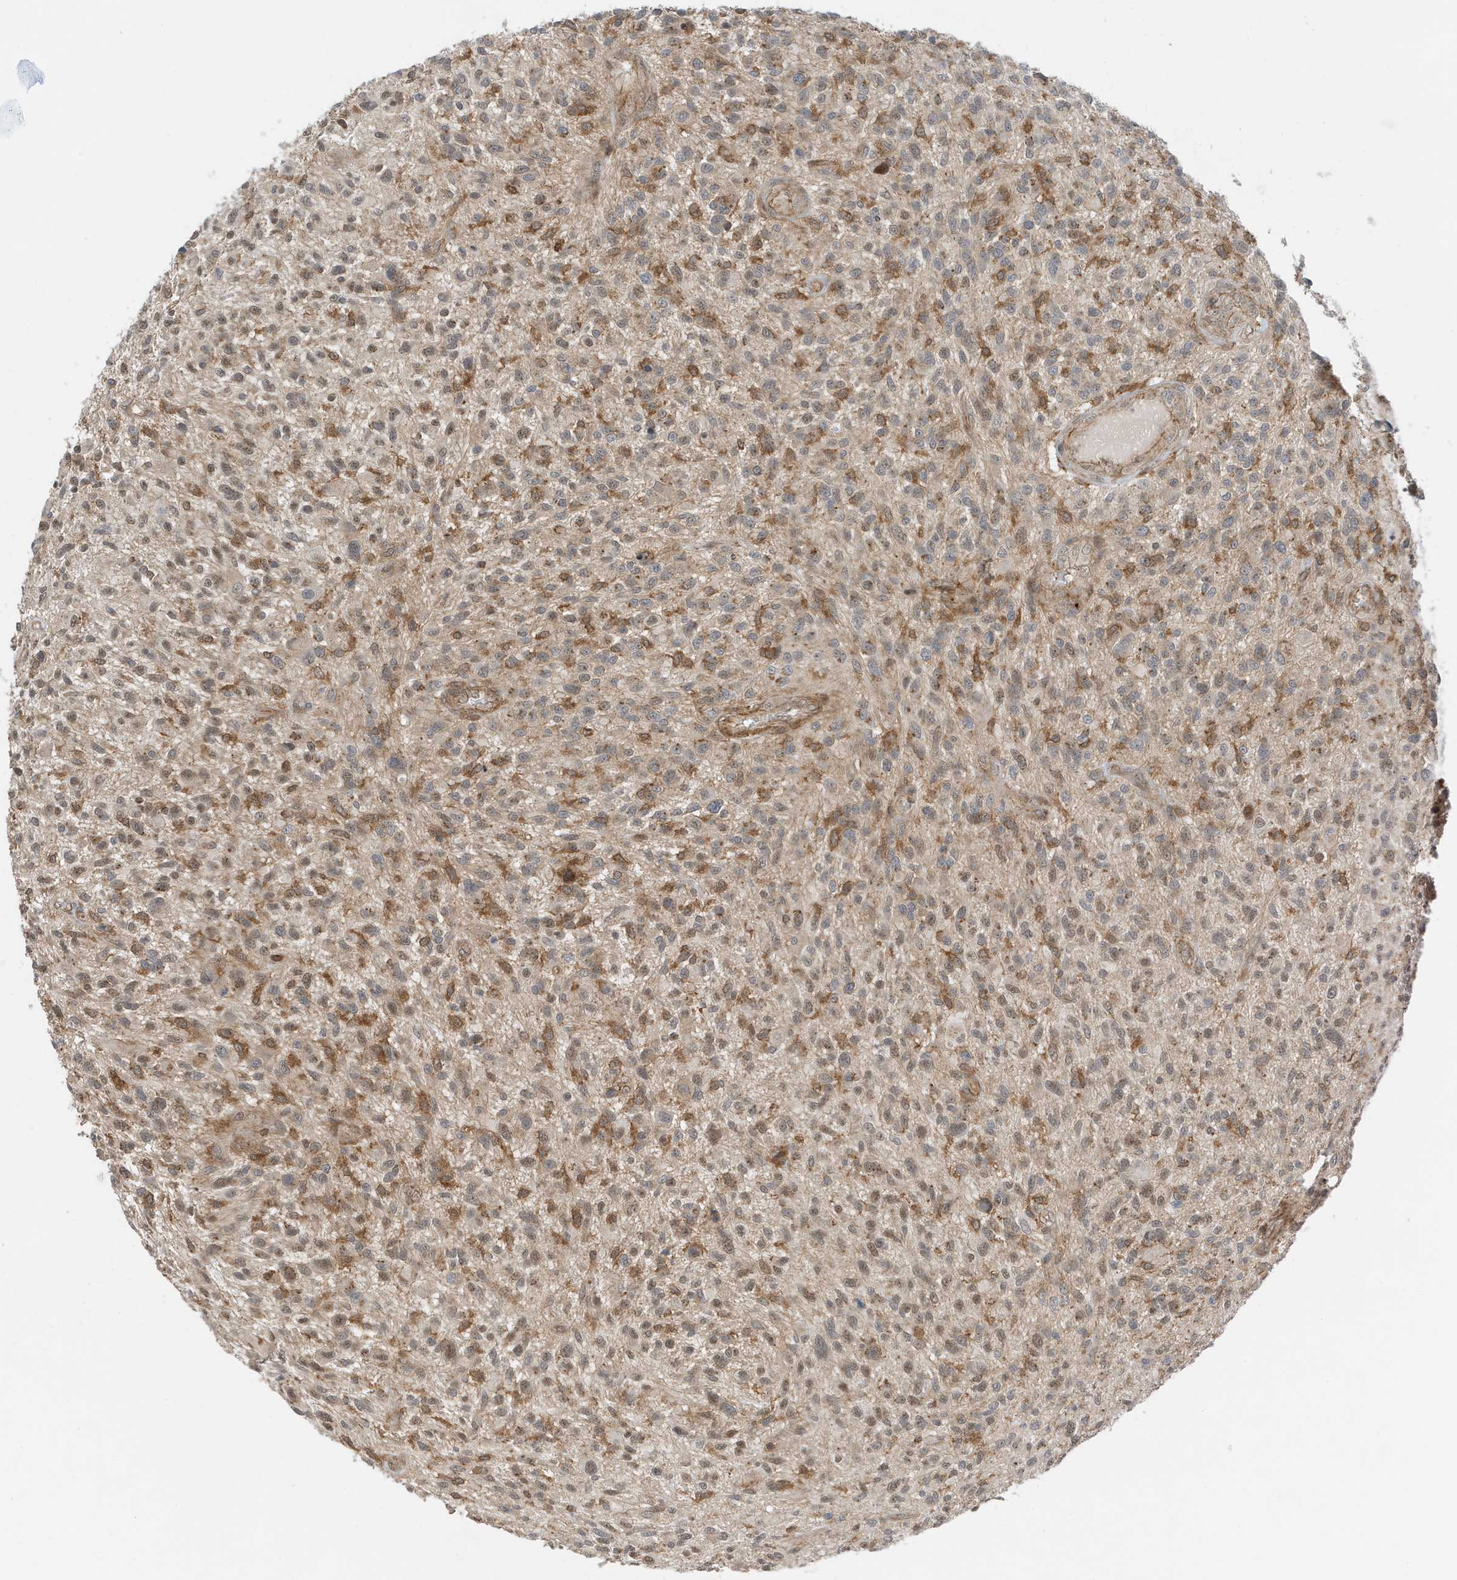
{"staining": {"intensity": "moderate", "quantity": ">75%", "location": "cytoplasmic/membranous,nuclear"}, "tissue": "glioma", "cell_type": "Tumor cells", "image_type": "cancer", "snomed": [{"axis": "morphology", "description": "Glioma, malignant, High grade"}, {"axis": "topography", "description": "Brain"}], "caption": "A brown stain labels moderate cytoplasmic/membranous and nuclear positivity of a protein in glioma tumor cells. The staining is performed using DAB (3,3'-diaminobenzidine) brown chromogen to label protein expression. The nuclei are counter-stained blue using hematoxylin.", "gene": "TATDN3", "patient": {"sex": "male", "age": 47}}